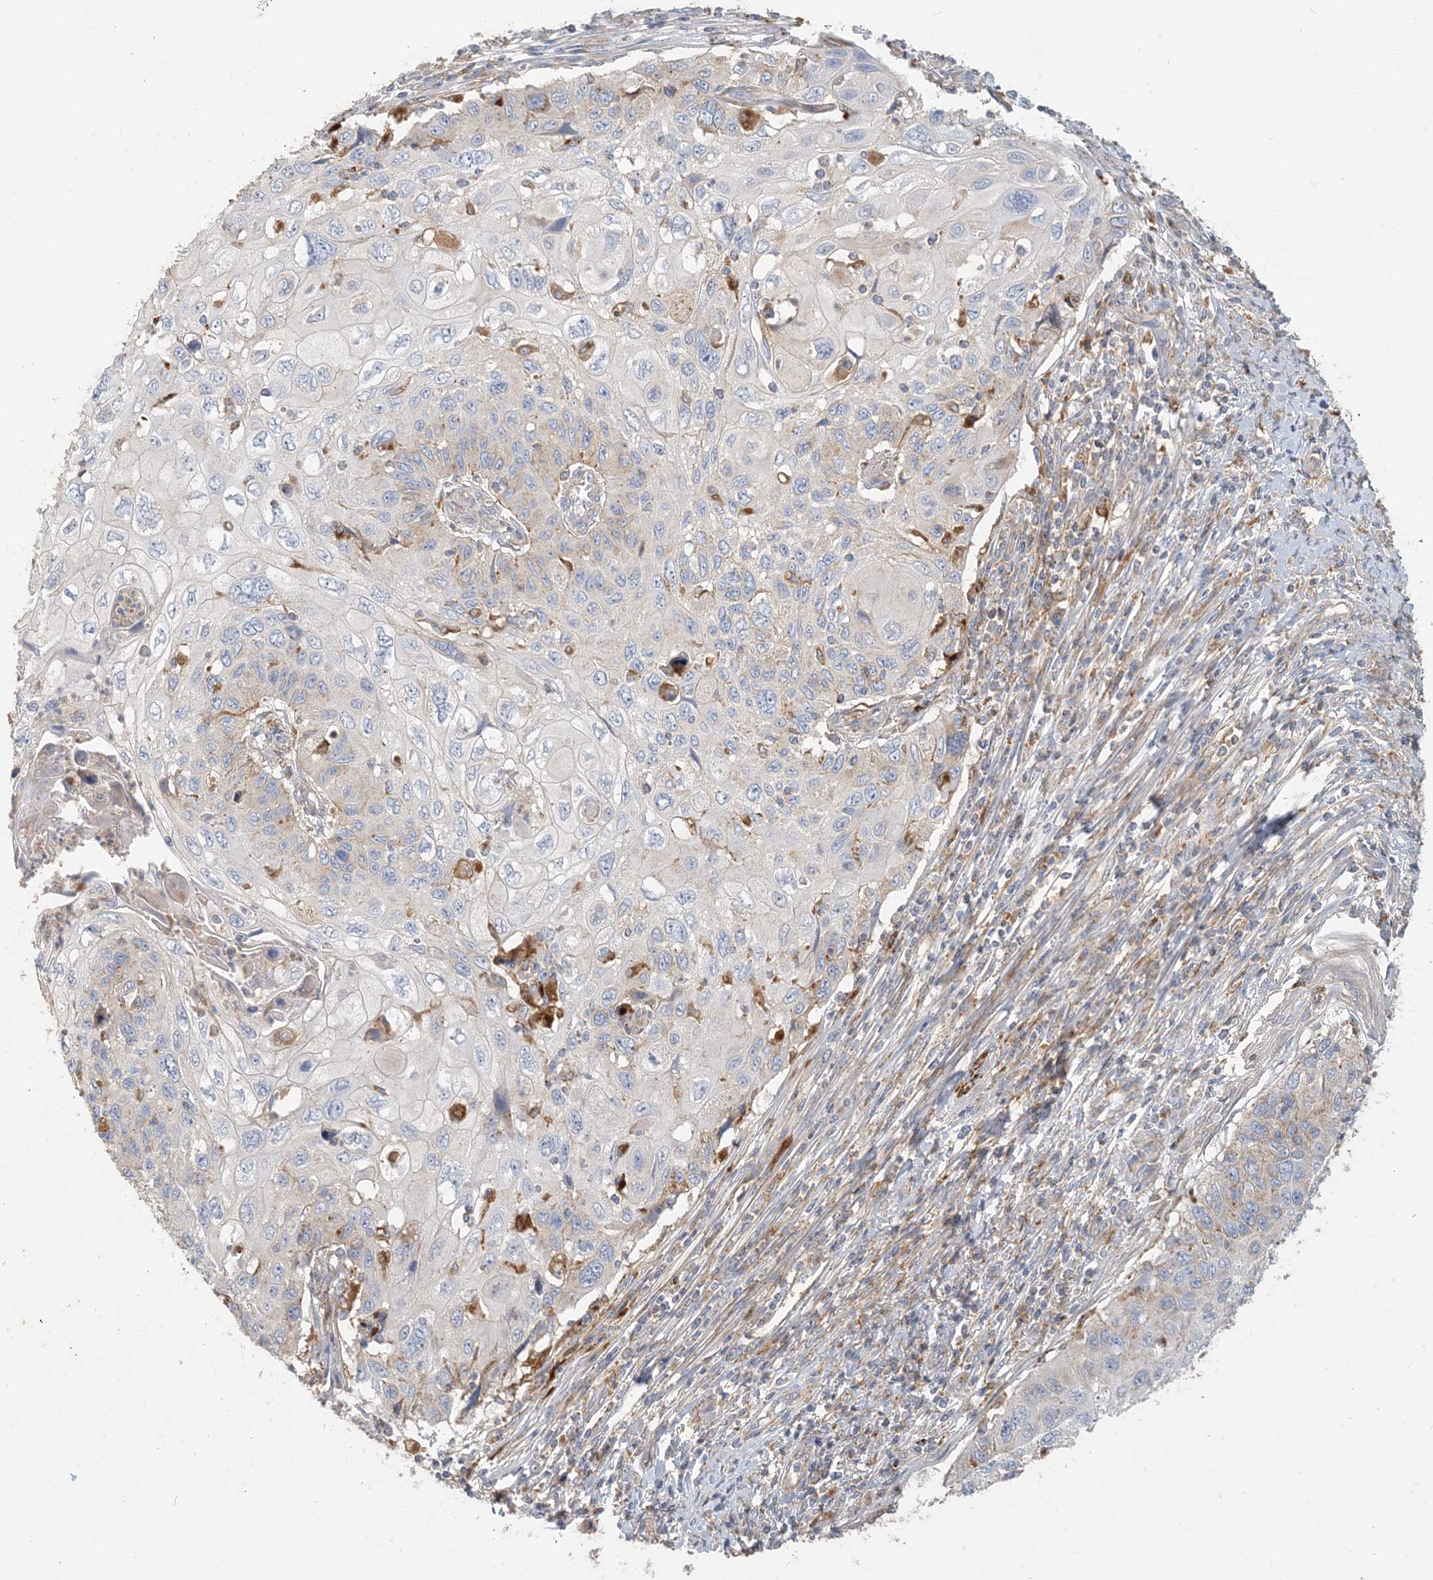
{"staining": {"intensity": "negative", "quantity": "none", "location": "none"}, "tissue": "cervical cancer", "cell_type": "Tumor cells", "image_type": "cancer", "snomed": [{"axis": "morphology", "description": "Squamous cell carcinoma, NOS"}, {"axis": "topography", "description": "Cervix"}], "caption": "DAB (3,3'-diaminobenzidine) immunohistochemical staining of human cervical squamous cell carcinoma displays no significant staining in tumor cells.", "gene": "SPPL2A", "patient": {"sex": "female", "age": 70}}